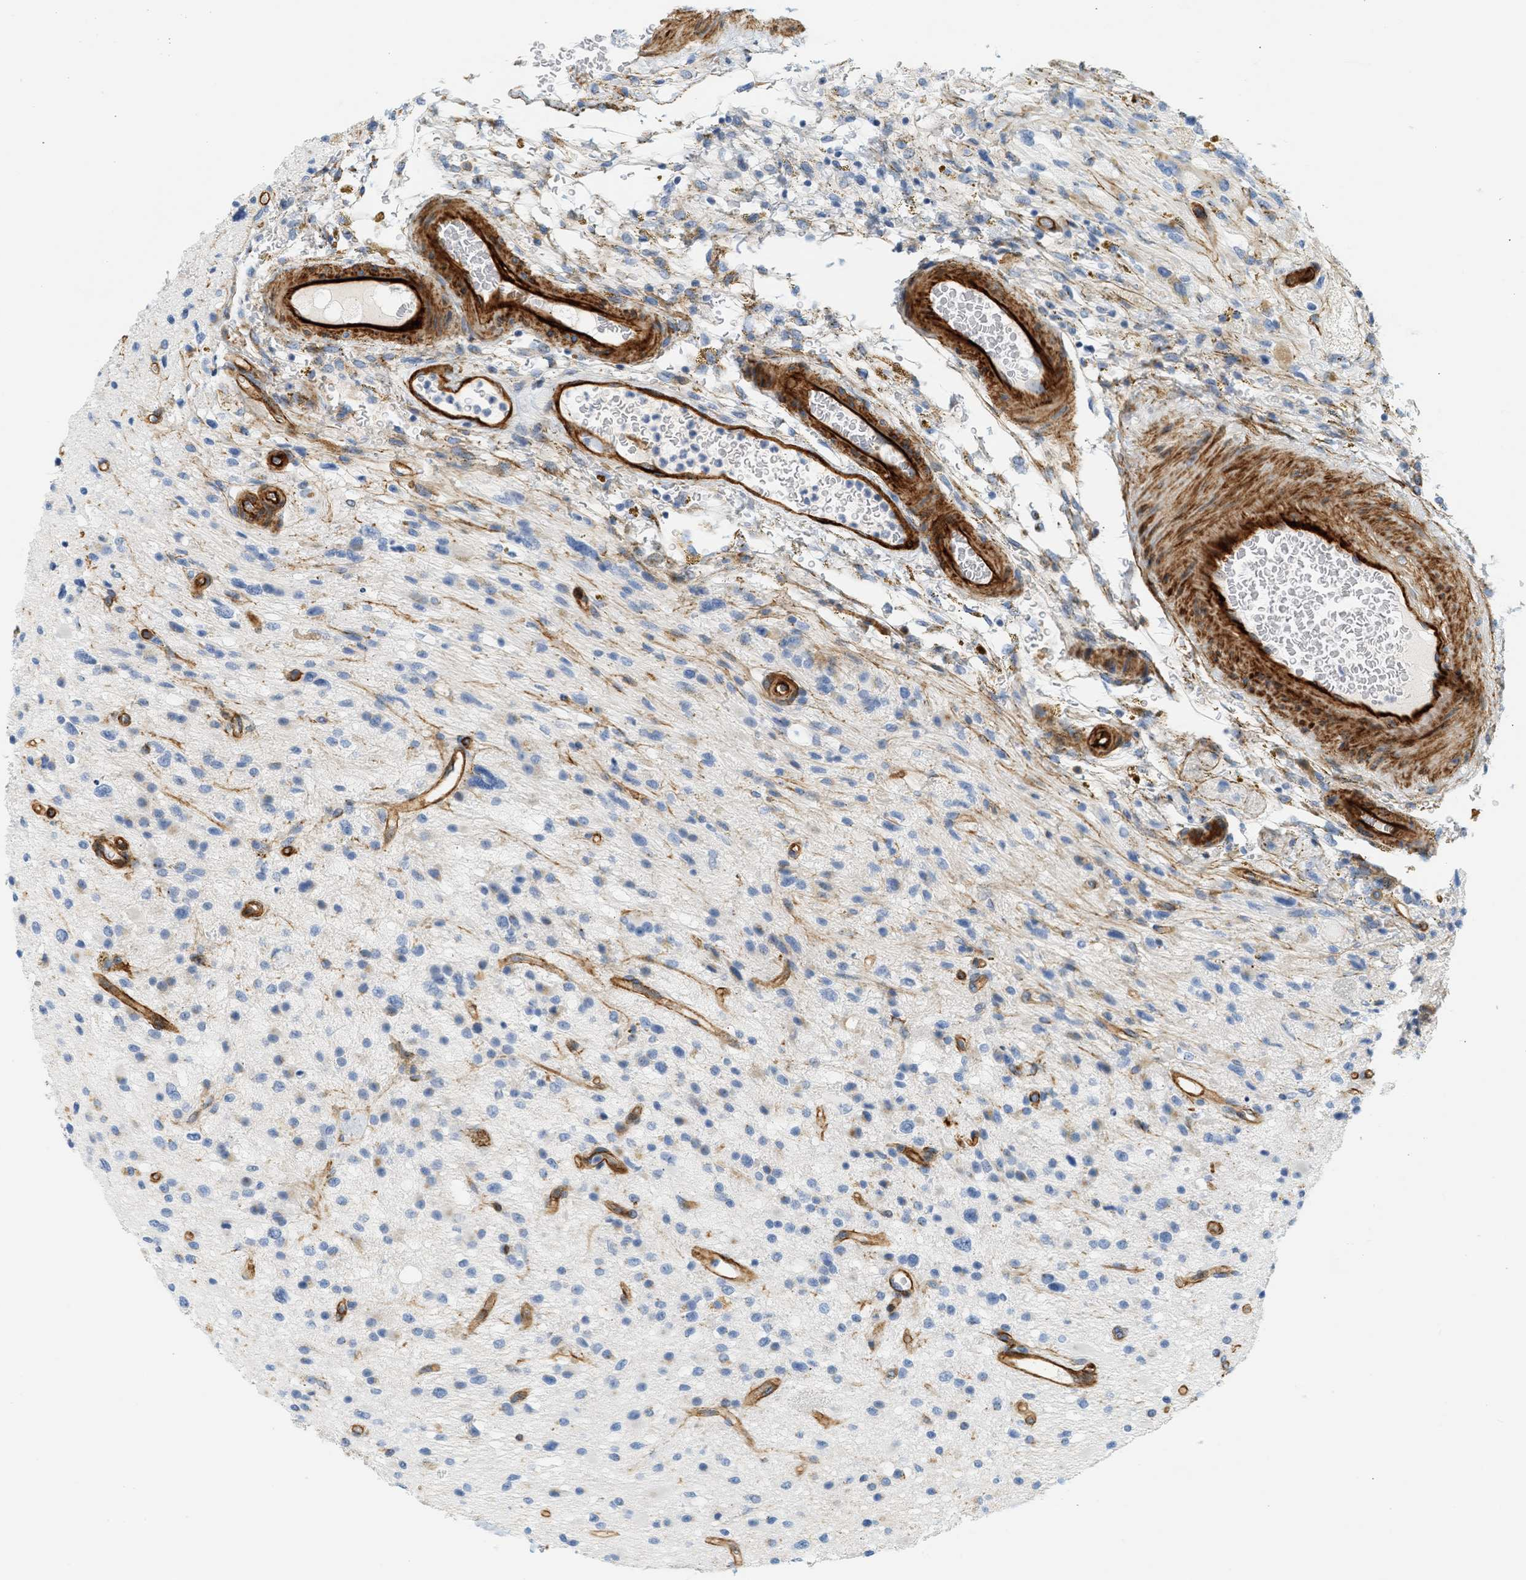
{"staining": {"intensity": "negative", "quantity": "none", "location": "none"}, "tissue": "glioma", "cell_type": "Tumor cells", "image_type": "cancer", "snomed": [{"axis": "morphology", "description": "Glioma, malignant, High grade"}, {"axis": "topography", "description": "Brain"}], "caption": "Immunohistochemistry histopathology image of glioma stained for a protein (brown), which exhibits no expression in tumor cells.", "gene": "SLC30A7", "patient": {"sex": "male", "age": 33}}